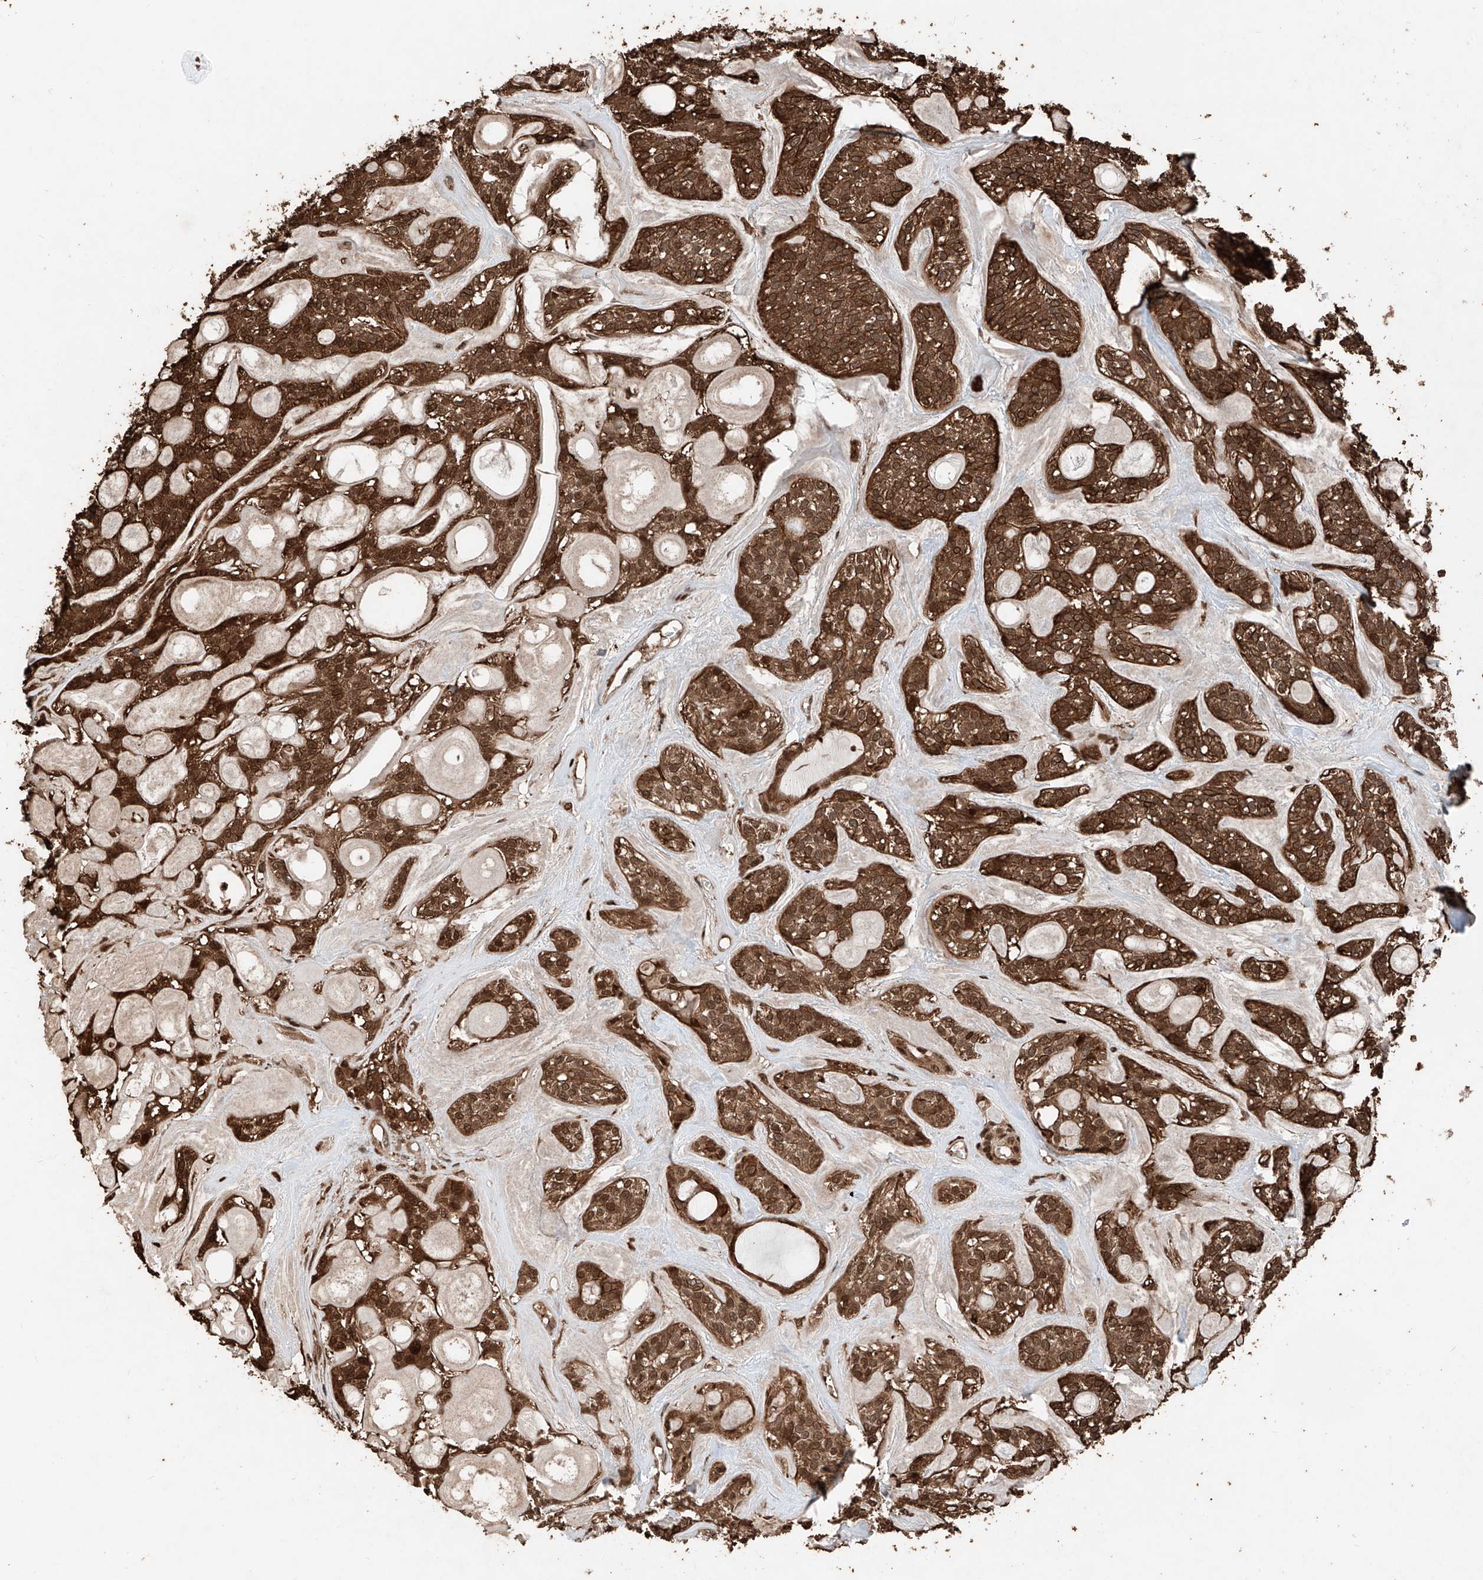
{"staining": {"intensity": "strong", "quantity": ">75%", "location": "cytoplasmic/membranous,nuclear"}, "tissue": "head and neck cancer", "cell_type": "Tumor cells", "image_type": "cancer", "snomed": [{"axis": "morphology", "description": "Adenocarcinoma, NOS"}, {"axis": "topography", "description": "Head-Neck"}], "caption": "A micrograph of human head and neck cancer (adenocarcinoma) stained for a protein exhibits strong cytoplasmic/membranous and nuclear brown staining in tumor cells.", "gene": "RMND1", "patient": {"sex": "male", "age": 66}}